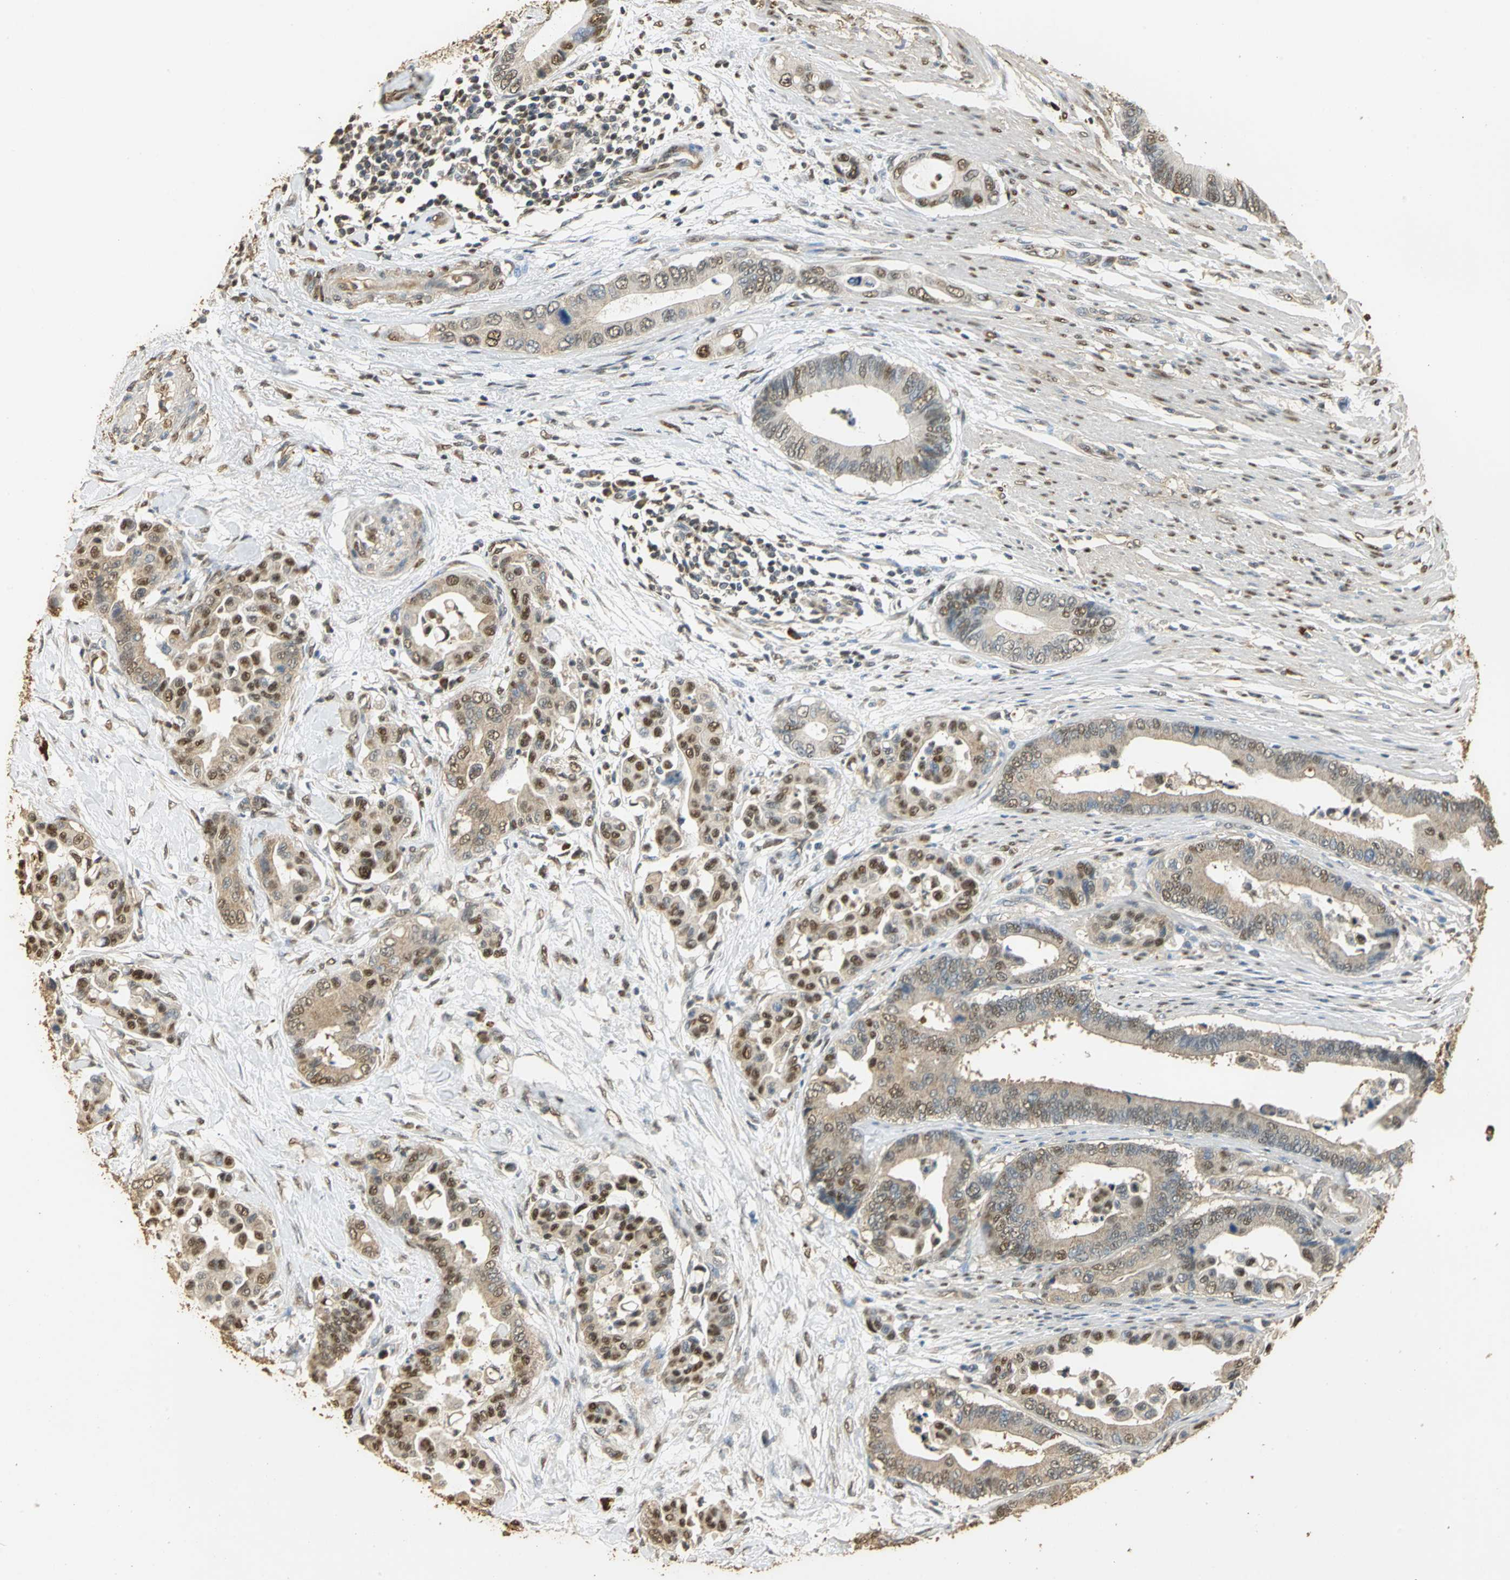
{"staining": {"intensity": "moderate", "quantity": ">75%", "location": "cytoplasmic/membranous"}, "tissue": "colorectal cancer", "cell_type": "Tumor cells", "image_type": "cancer", "snomed": [{"axis": "morphology", "description": "Normal tissue, NOS"}, {"axis": "morphology", "description": "Adenocarcinoma, NOS"}, {"axis": "topography", "description": "Colon"}], "caption": "Adenocarcinoma (colorectal) stained with a protein marker reveals moderate staining in tumor cells.", "gene": "GAPDH", "patient": {"sex": "male", "age": 82}}